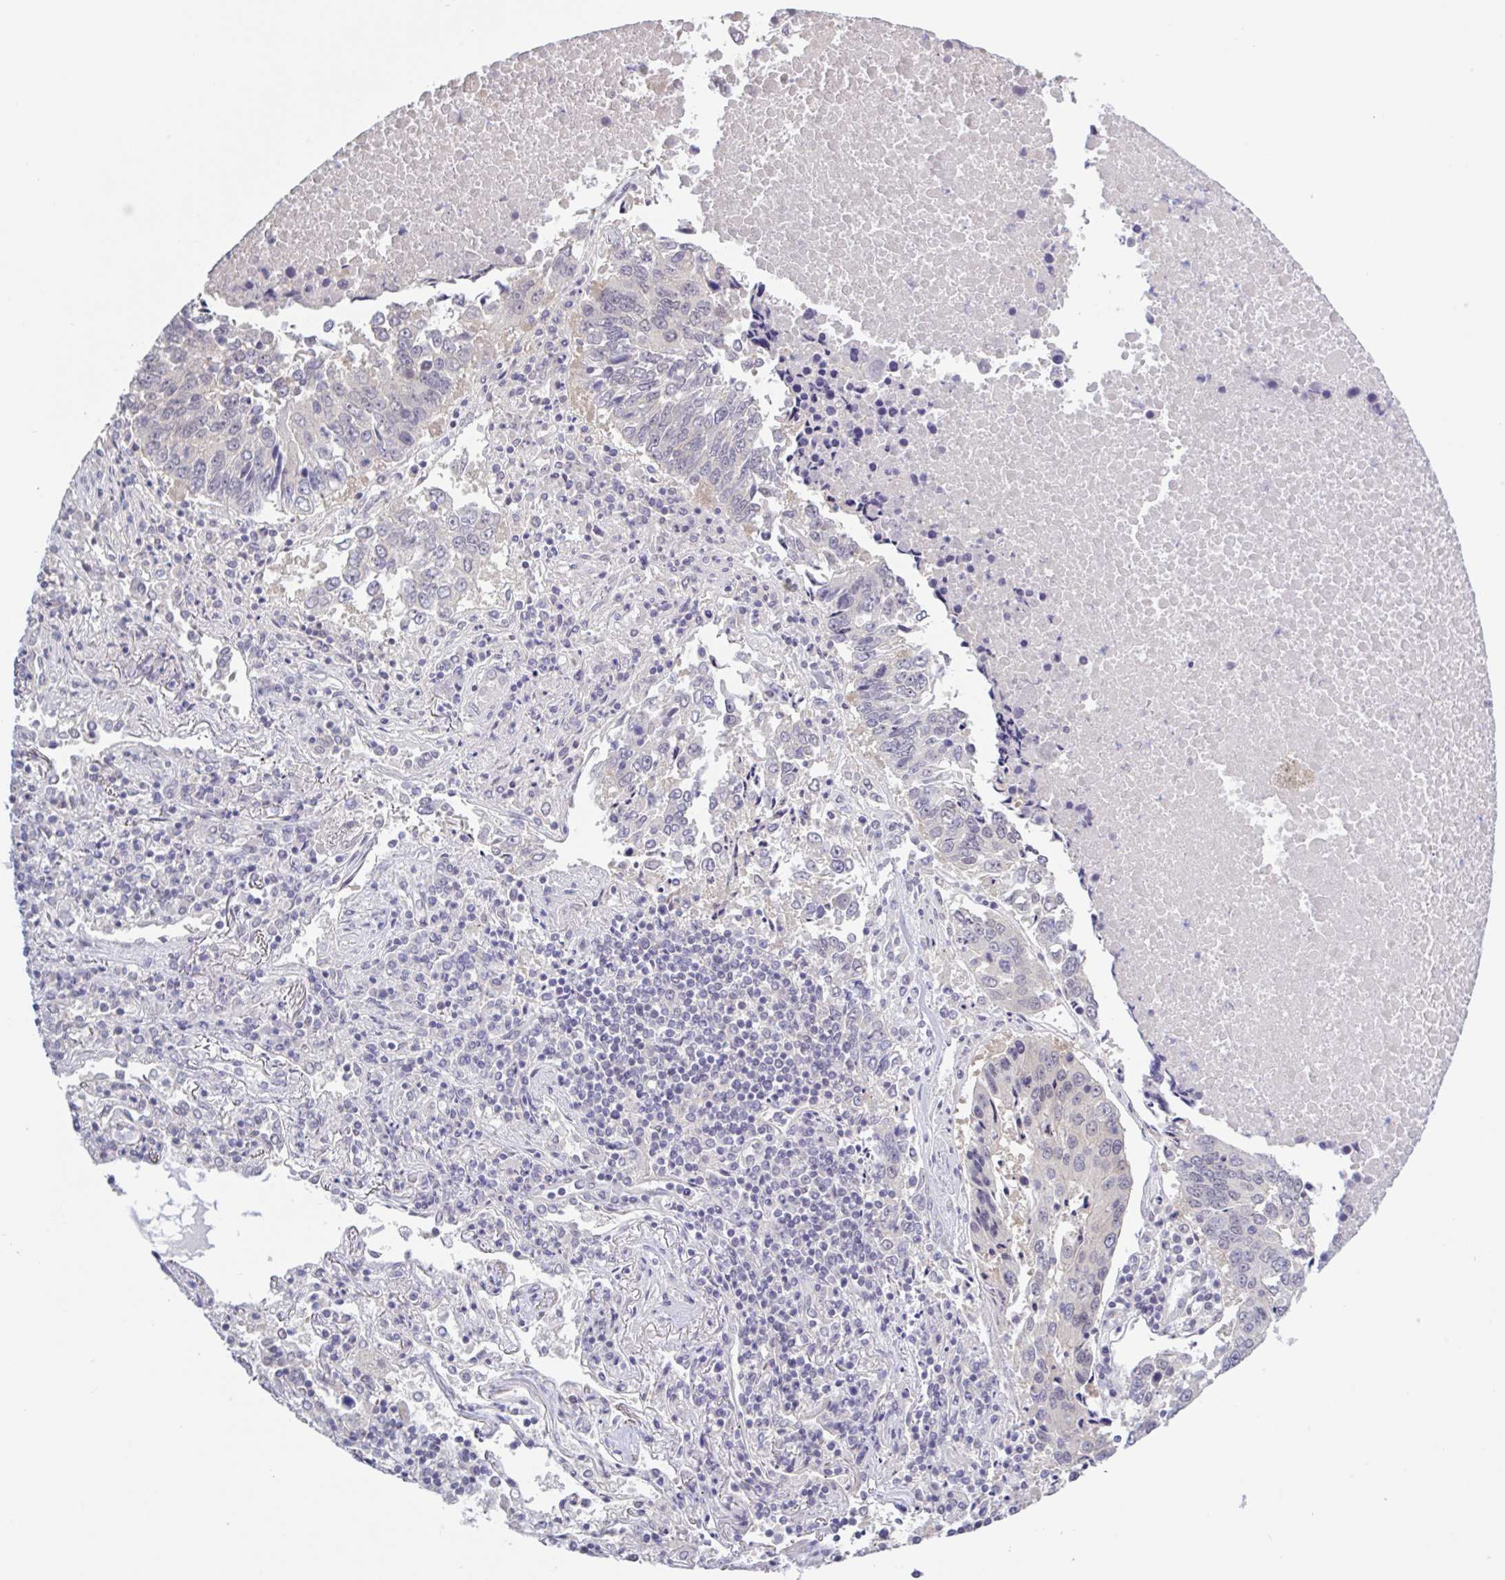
{"staining": {"intensity": "negative", "quantity": "none", "location": "none"}, "tissue": "lung cancer", "cell_type": "Tumor cells", "image_type": "cancer", "snomed": [{"axis": "morphology", "description": "Squamous cell carcinoma, NOS"}, {"axis": "topography", "description": "Lung"}], "caption": "High power microscopy photomicrograph of an IHC image of squamous cell carcinoma (lung), revealing no significant positivity in tumor cells.", "gene": "HYPK", "patient": {"sex": "female", "age": 66}}